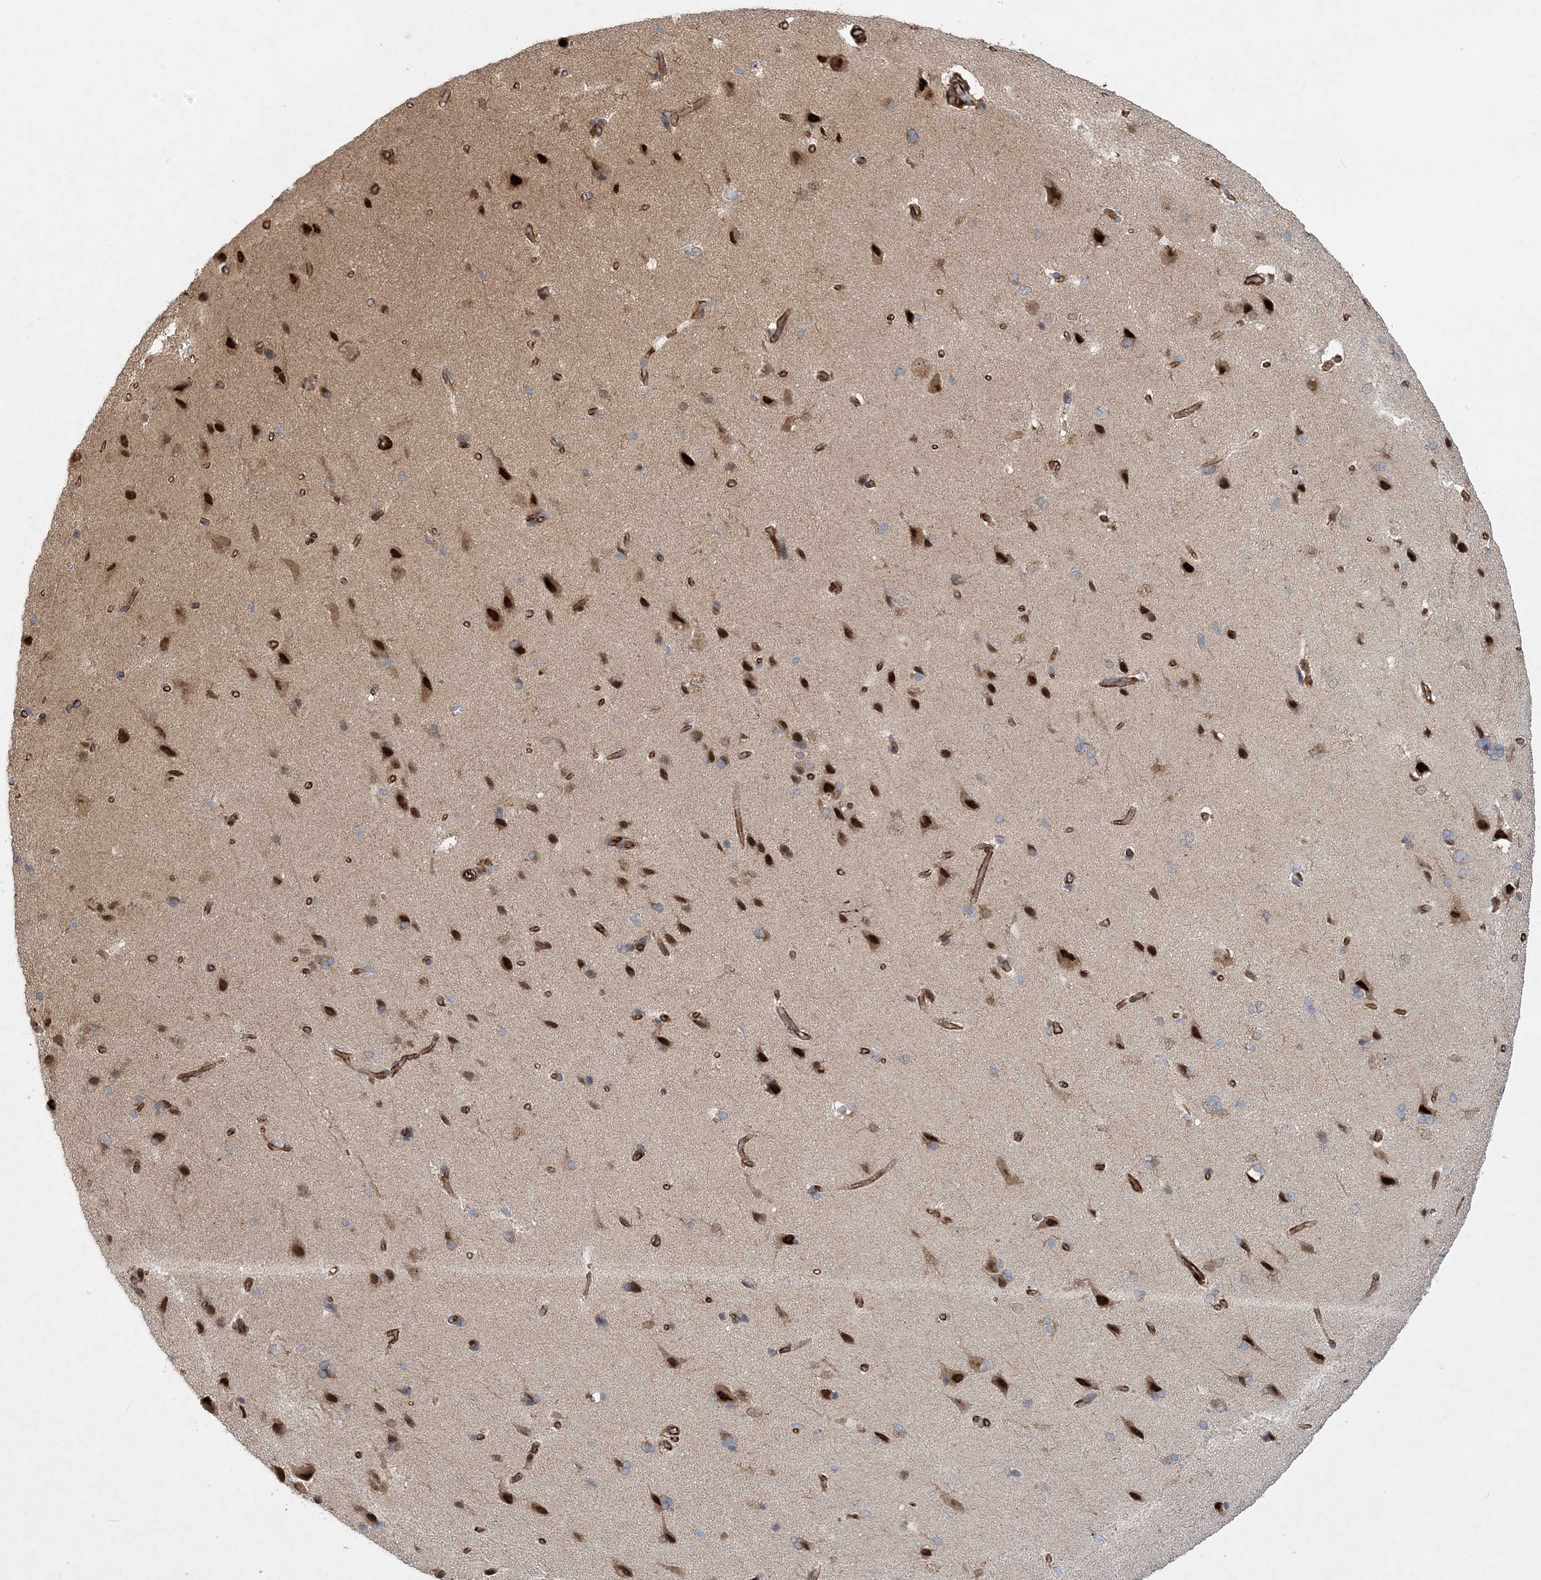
{"staining": {"intensity": "strong", "quantity": ">75%", "location": "cytoplasmic/membranous"}, "tissue": "cerebral cortex", "cell_type": "Endothelial cells", "image_type": "normal", "snomed": [{"axis": "morphology", "description": "Normal tissue, NOS"}, {"axis": "topography", "description": "Cerebral cortex"}], "caption": "Cerebral cortex stained with DAB (3,3'-diaminobenzidine) IHC shows high levels of strong cytoplasmic/membranous positivity in approximately >75% of endothelial cells.", "gene": "FAM114A2", "patient": {"sex": "male", "age": 62}}